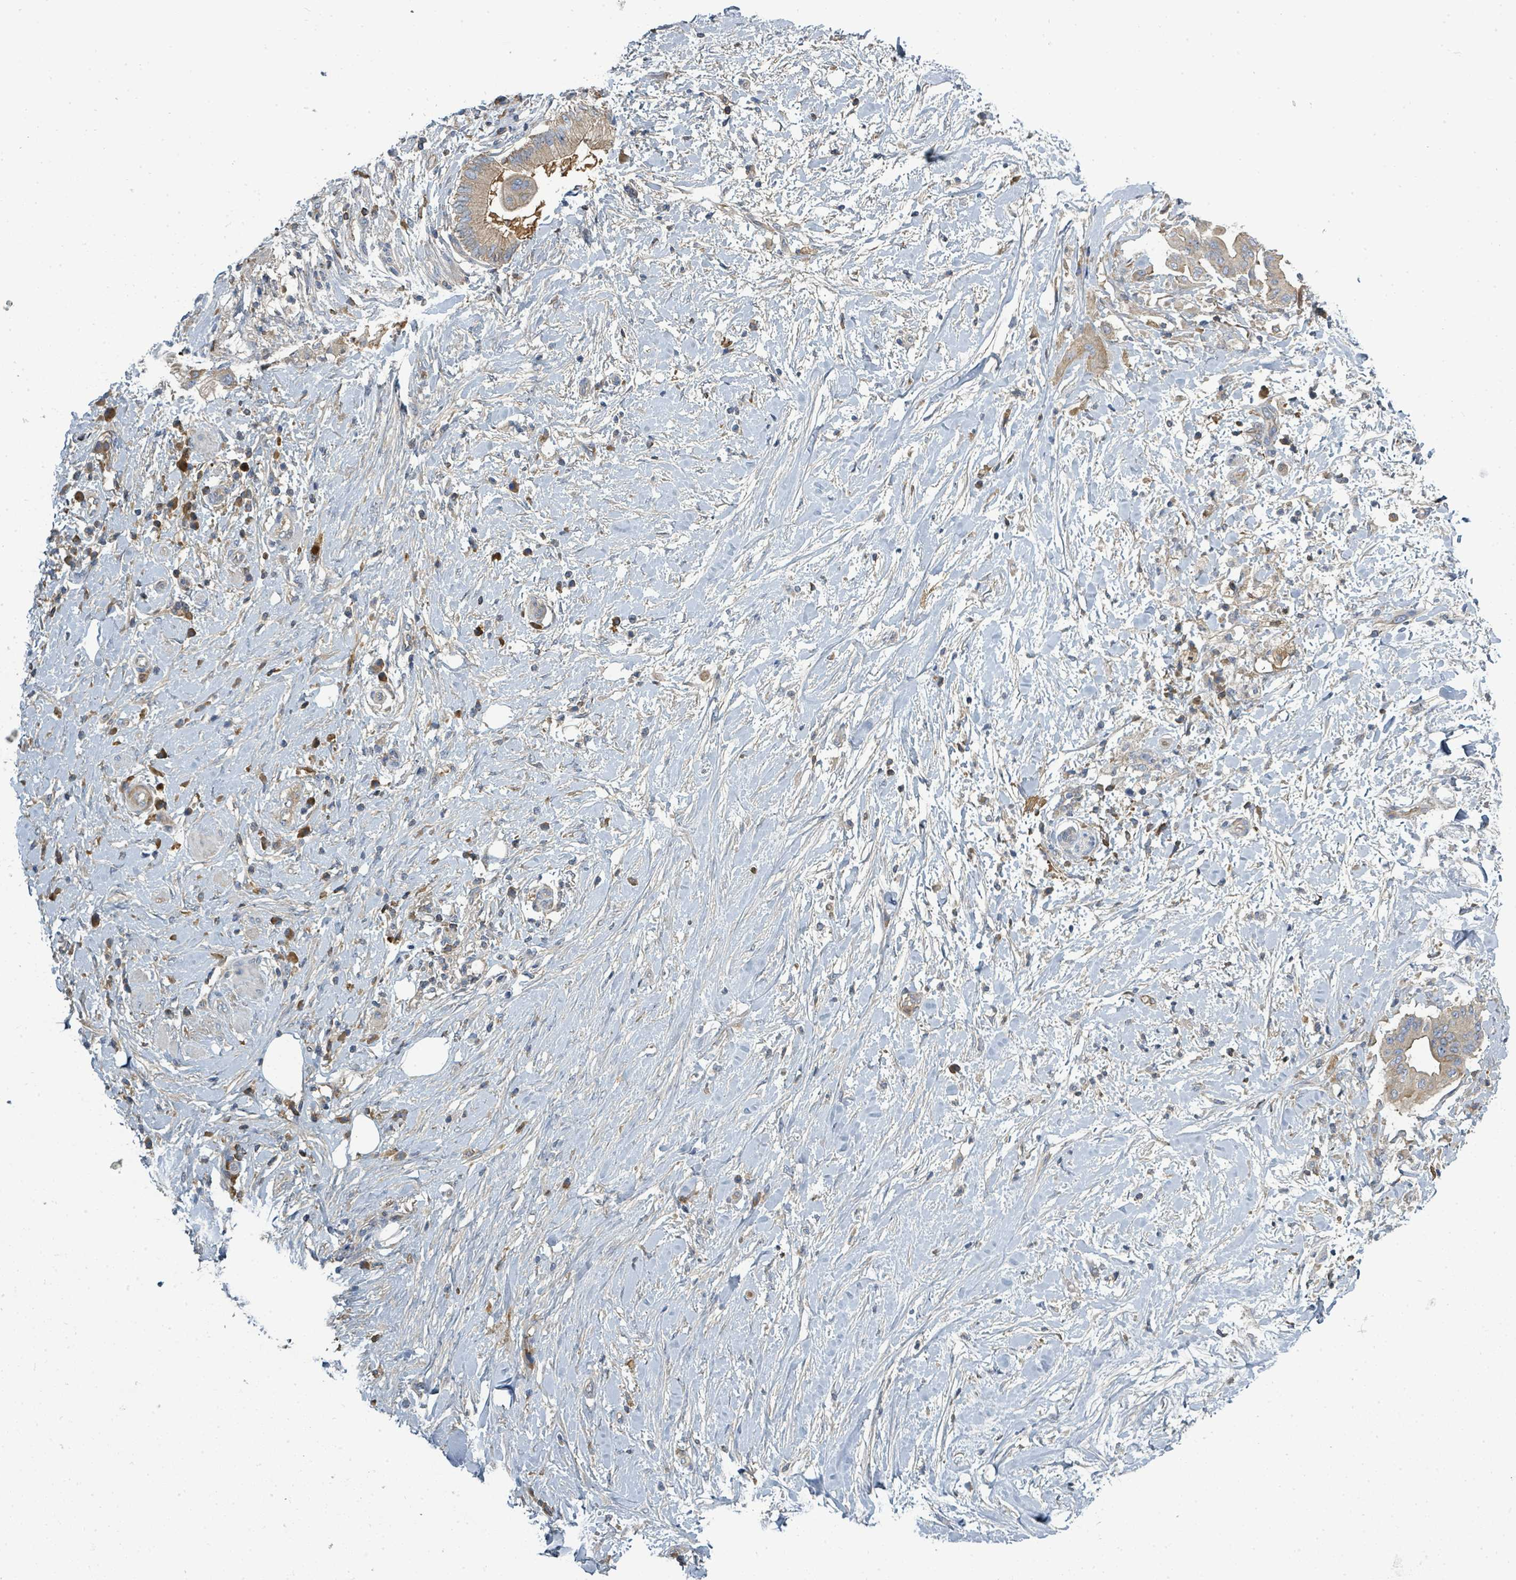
{"staining": {"intensity": "weak", "quantity": "25%-75%", "location": "cytoplasmic/membranous"}, "tissue": "pancreatic cancer", "cell_type": "Tumor cells", "image_type": "cancer", "snomed": [{"axis": "morphology", "description": "Adenocarcinoma, NOS"}, {"axis": "topography", "description": "Pancreas"}], "caption": "Pancreatic cancer (adenocarcinoma) tissue exhibits weak cytoplasmic/membranous staining in approximately 25%-75% of tumor cells, visualized by immunohistochemistry.", "gene": "SLC25A23", "patient": {"sex": "male", "age": 68}}